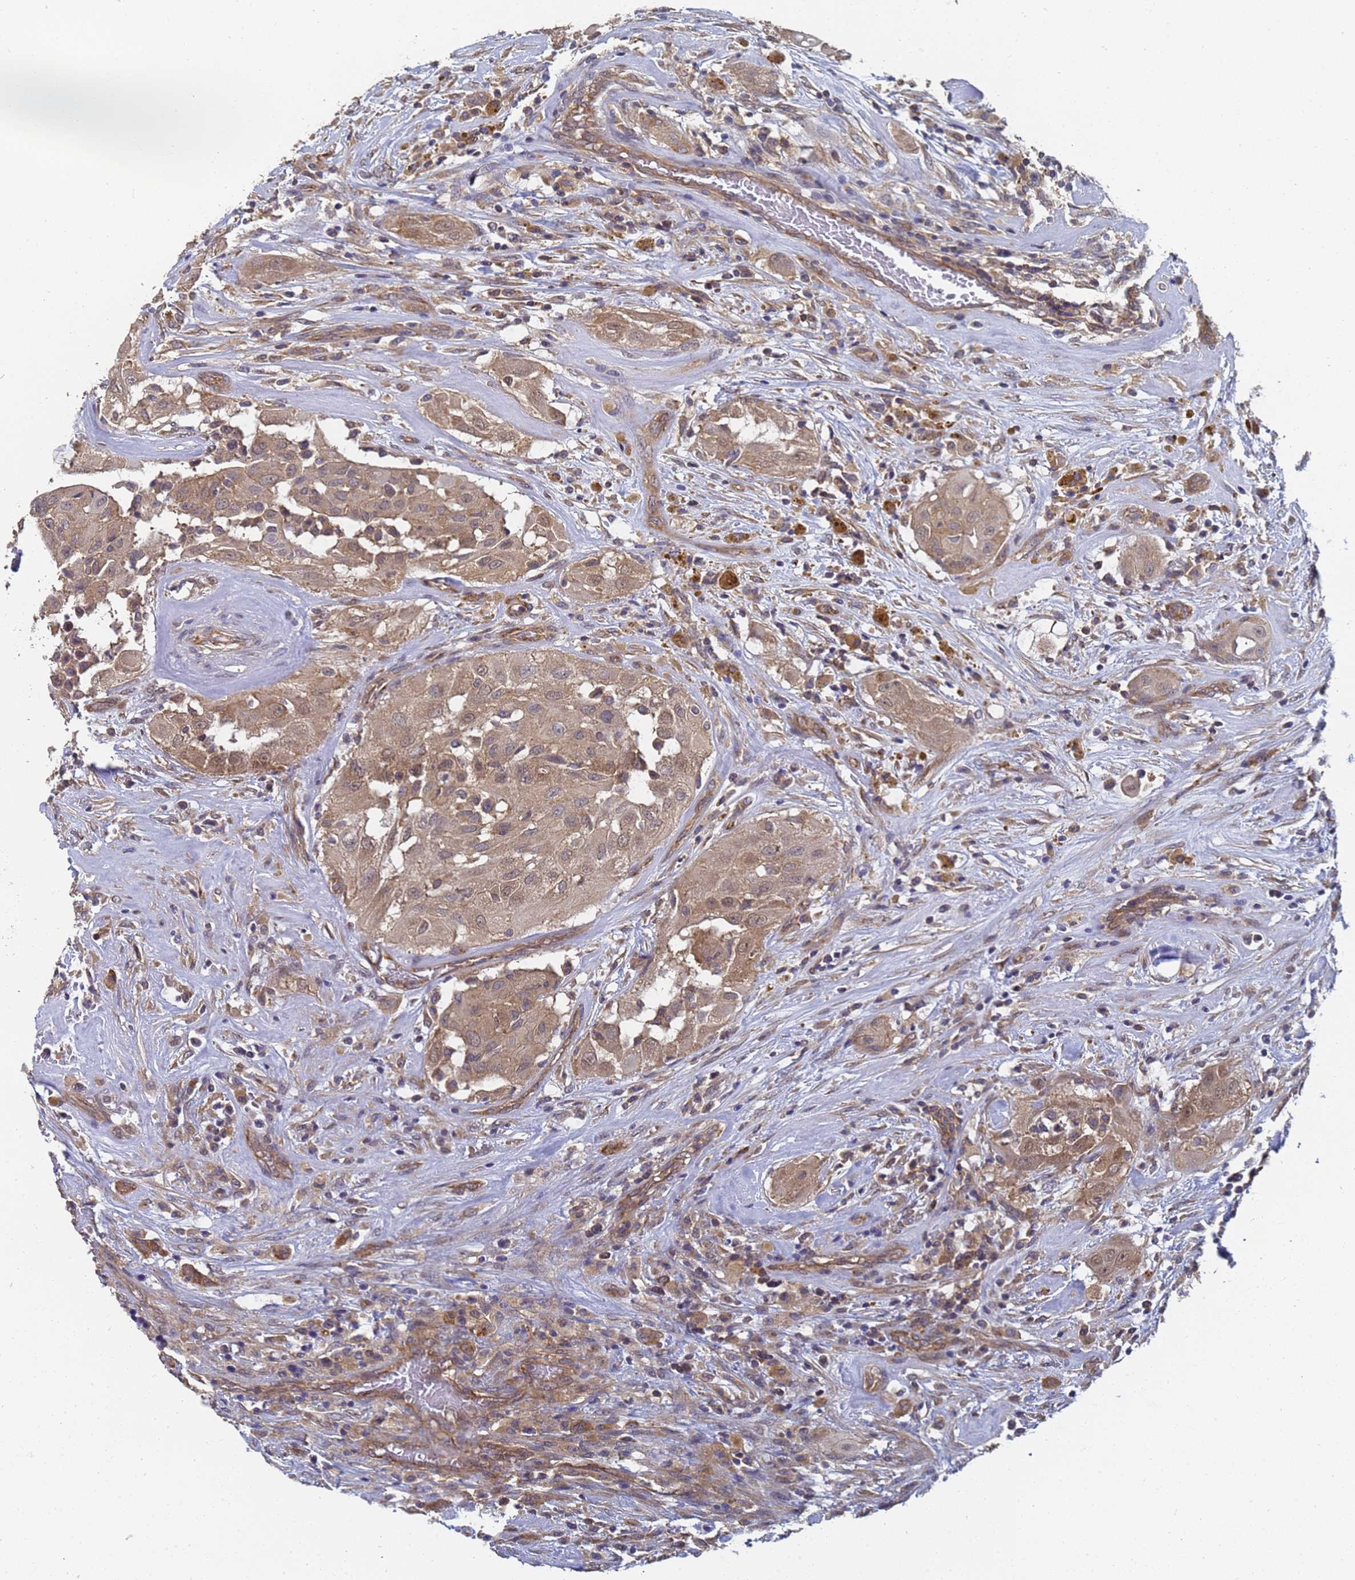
{"staining": {"intensity": "moderate", "quantity": ">75%", "location": "cytoplasmic/membranous"}, "tissue": "thyroid cancer", "cell_type": "Tumor cells", "image_type": "cancer", "snomed": [{"axis": "morphology", "description": "Papillary adenocarcinoma, NOS"}, {"axis": "topography", "description": "Thyroid gland"}], "caption": "Immunohistochemistry (IHC) photomicrograph of thyroid cancer (papillary adenocarcinoma) stained for a protein (brown), which demonstrates medium levels of moderate cytoplasmic/membranous positivity in about >75% of tumor cells.", "gene": "ALS2CL", "patient": {"sex": "female", "age": 59}}